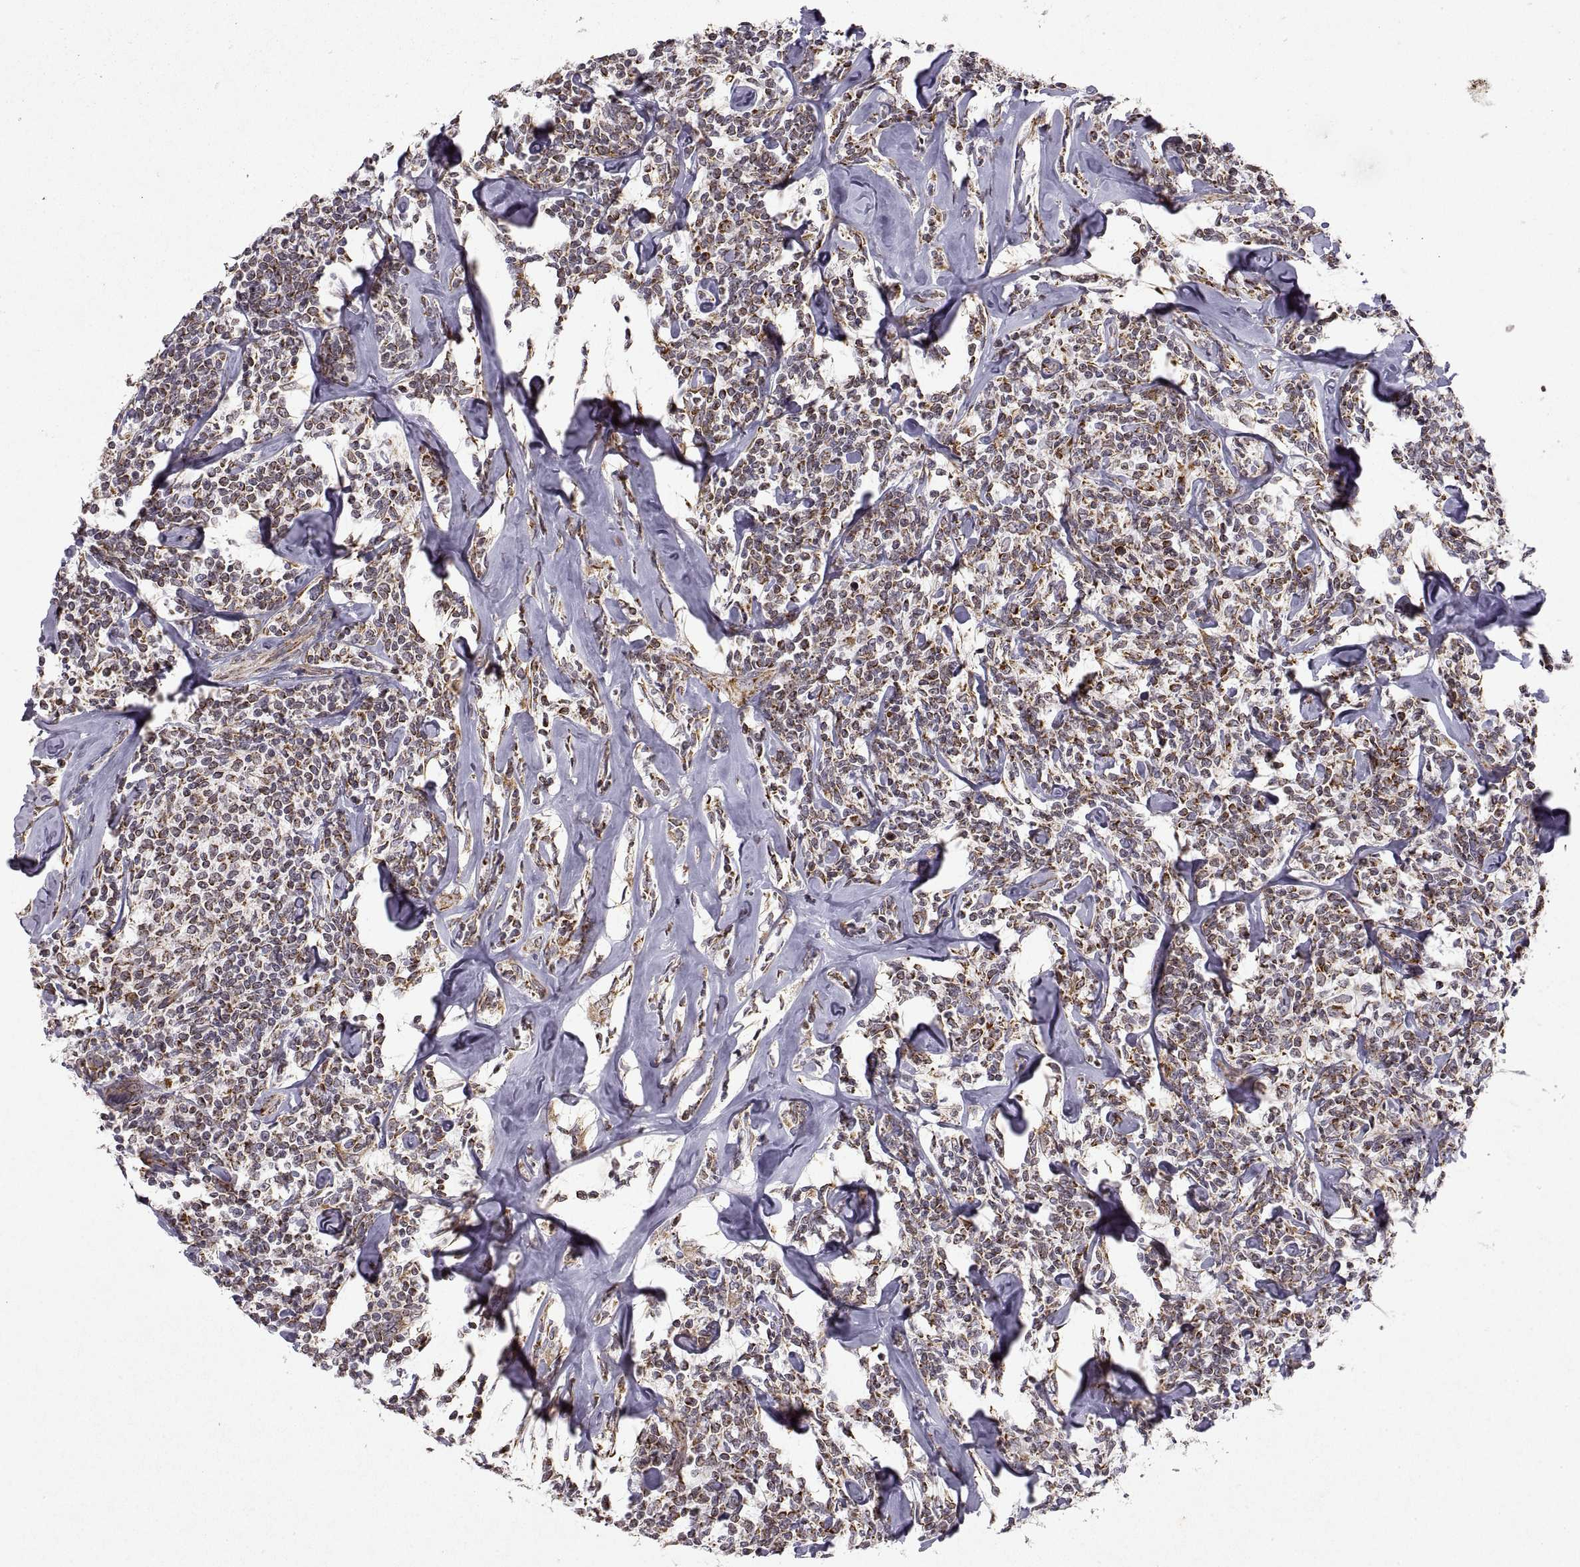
{"staining": {"intensity": "moderate", "quantity": "25%-75%", "location": "cytoplasmic/membranous"}, "tissue": "lymphoma", "cell_type": "Tumor cells", "image_type": "cancer", "snomed": [{"axis": "morphology", "description": "Malignant lymphoma, non-Hodgkin's type, Low grade"}, {"axis": "topography", "description": "Lymph node"}], "caption": "Low-grade malignant lymphoma, non-Hodgkin's type stained for a protein exhibits moderate cytoplasmic/membranous positivity in tumor cells.", "gene": "MANBAL", "patient": {"sex": "female", "age": 56}}